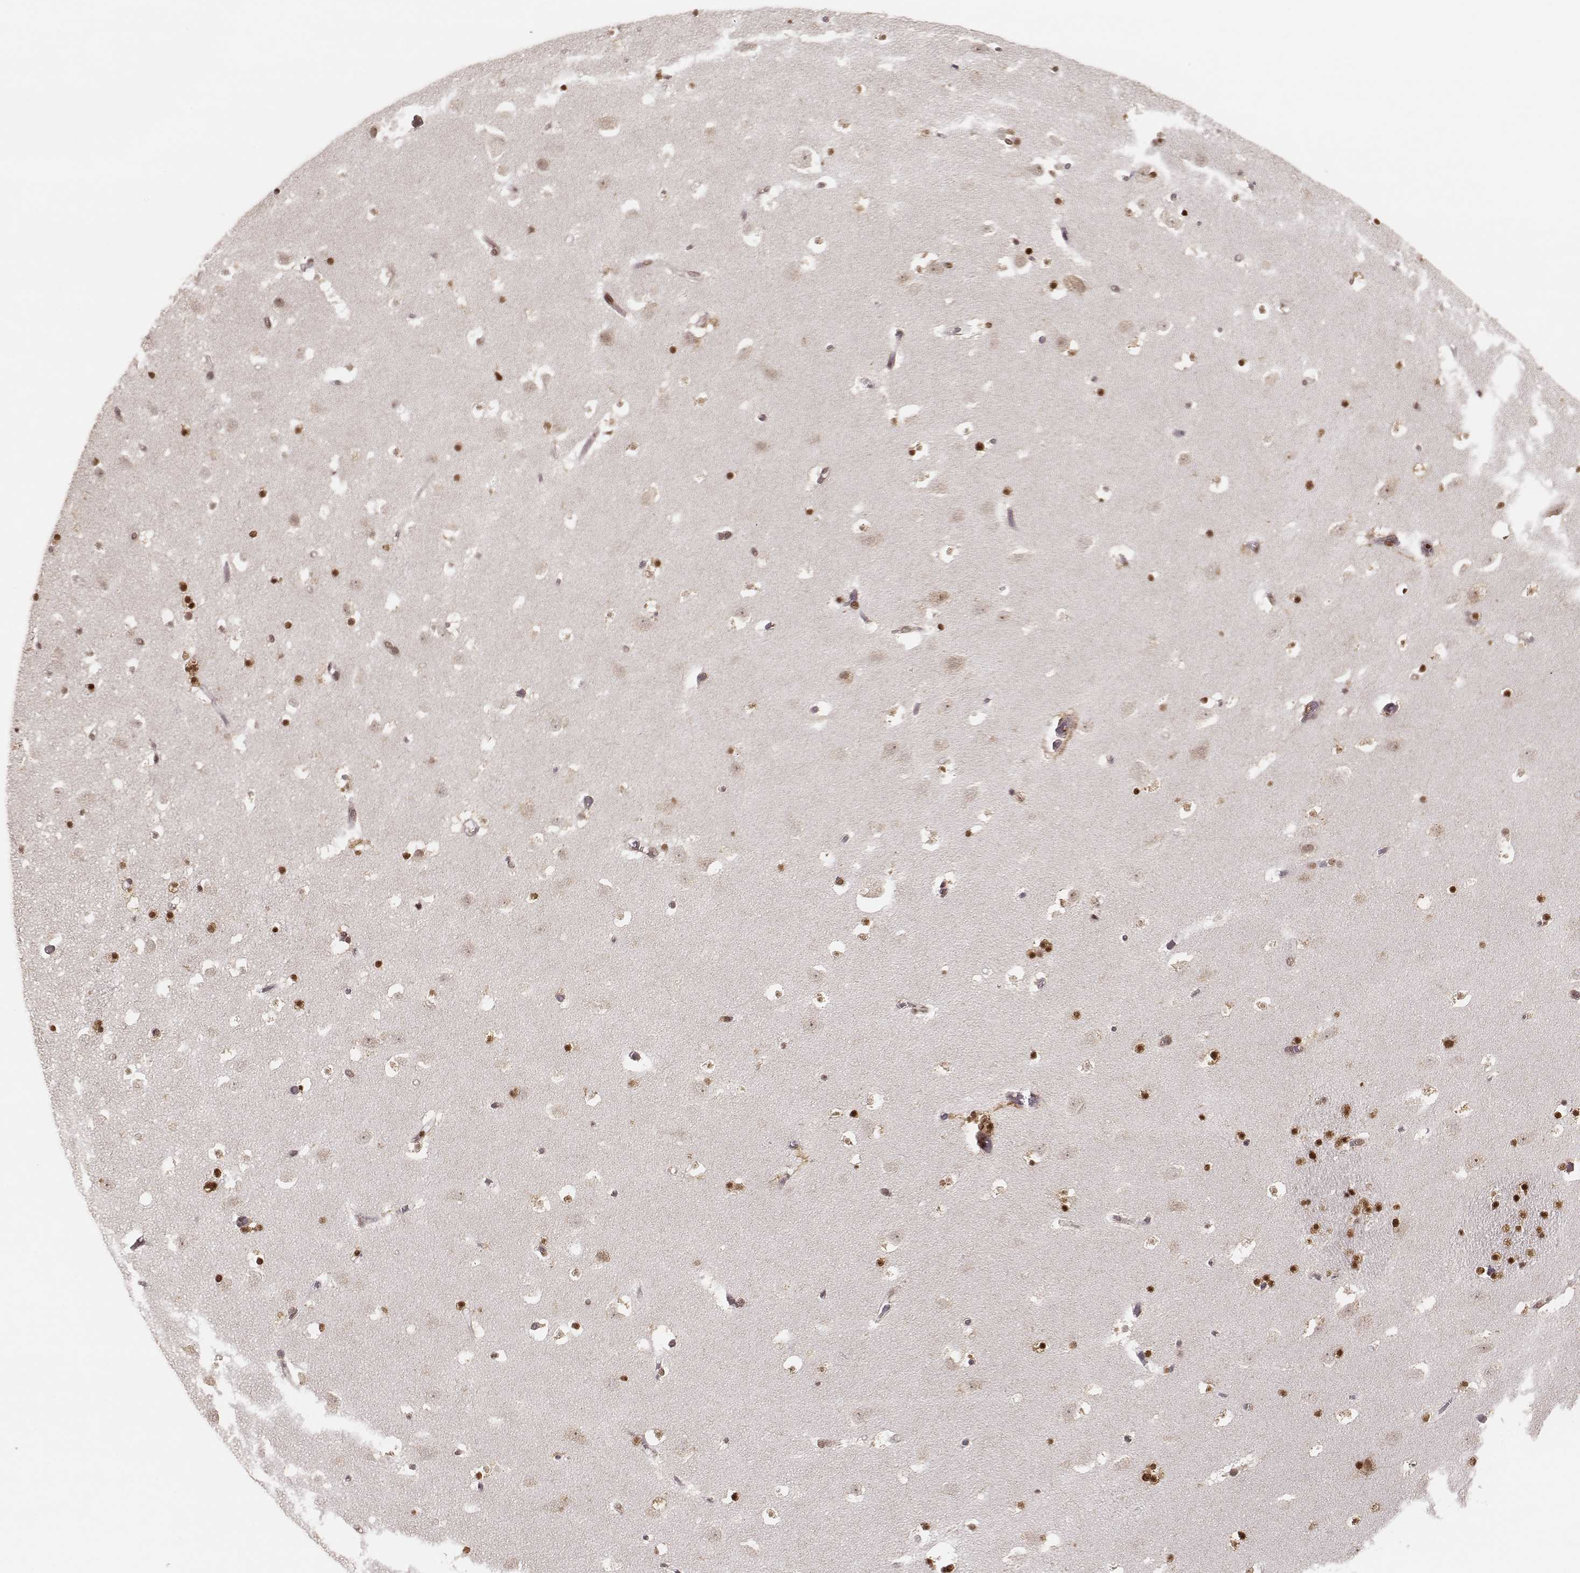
{"staining": {"intensity": "strong", "quantity": ">75%", "location": "nuclear"}, "tissue": "caudate", "cell_type": "Glial cells", "image_type": "normal", "snomed": [{"axis": "morphology", "description": "Normal tissue, NOS"}, {"axis": "topography", "description": "Lateral ventricle wall"}], "caption": "This micrograph demonstrates immunohistochemistry (IHC) staining of unremarkable human caudate, with high strong nuclear staining in approximately >75% of glial cells.", "gene": "PARP1", "patient": {"sex": "female", "age": 42}}